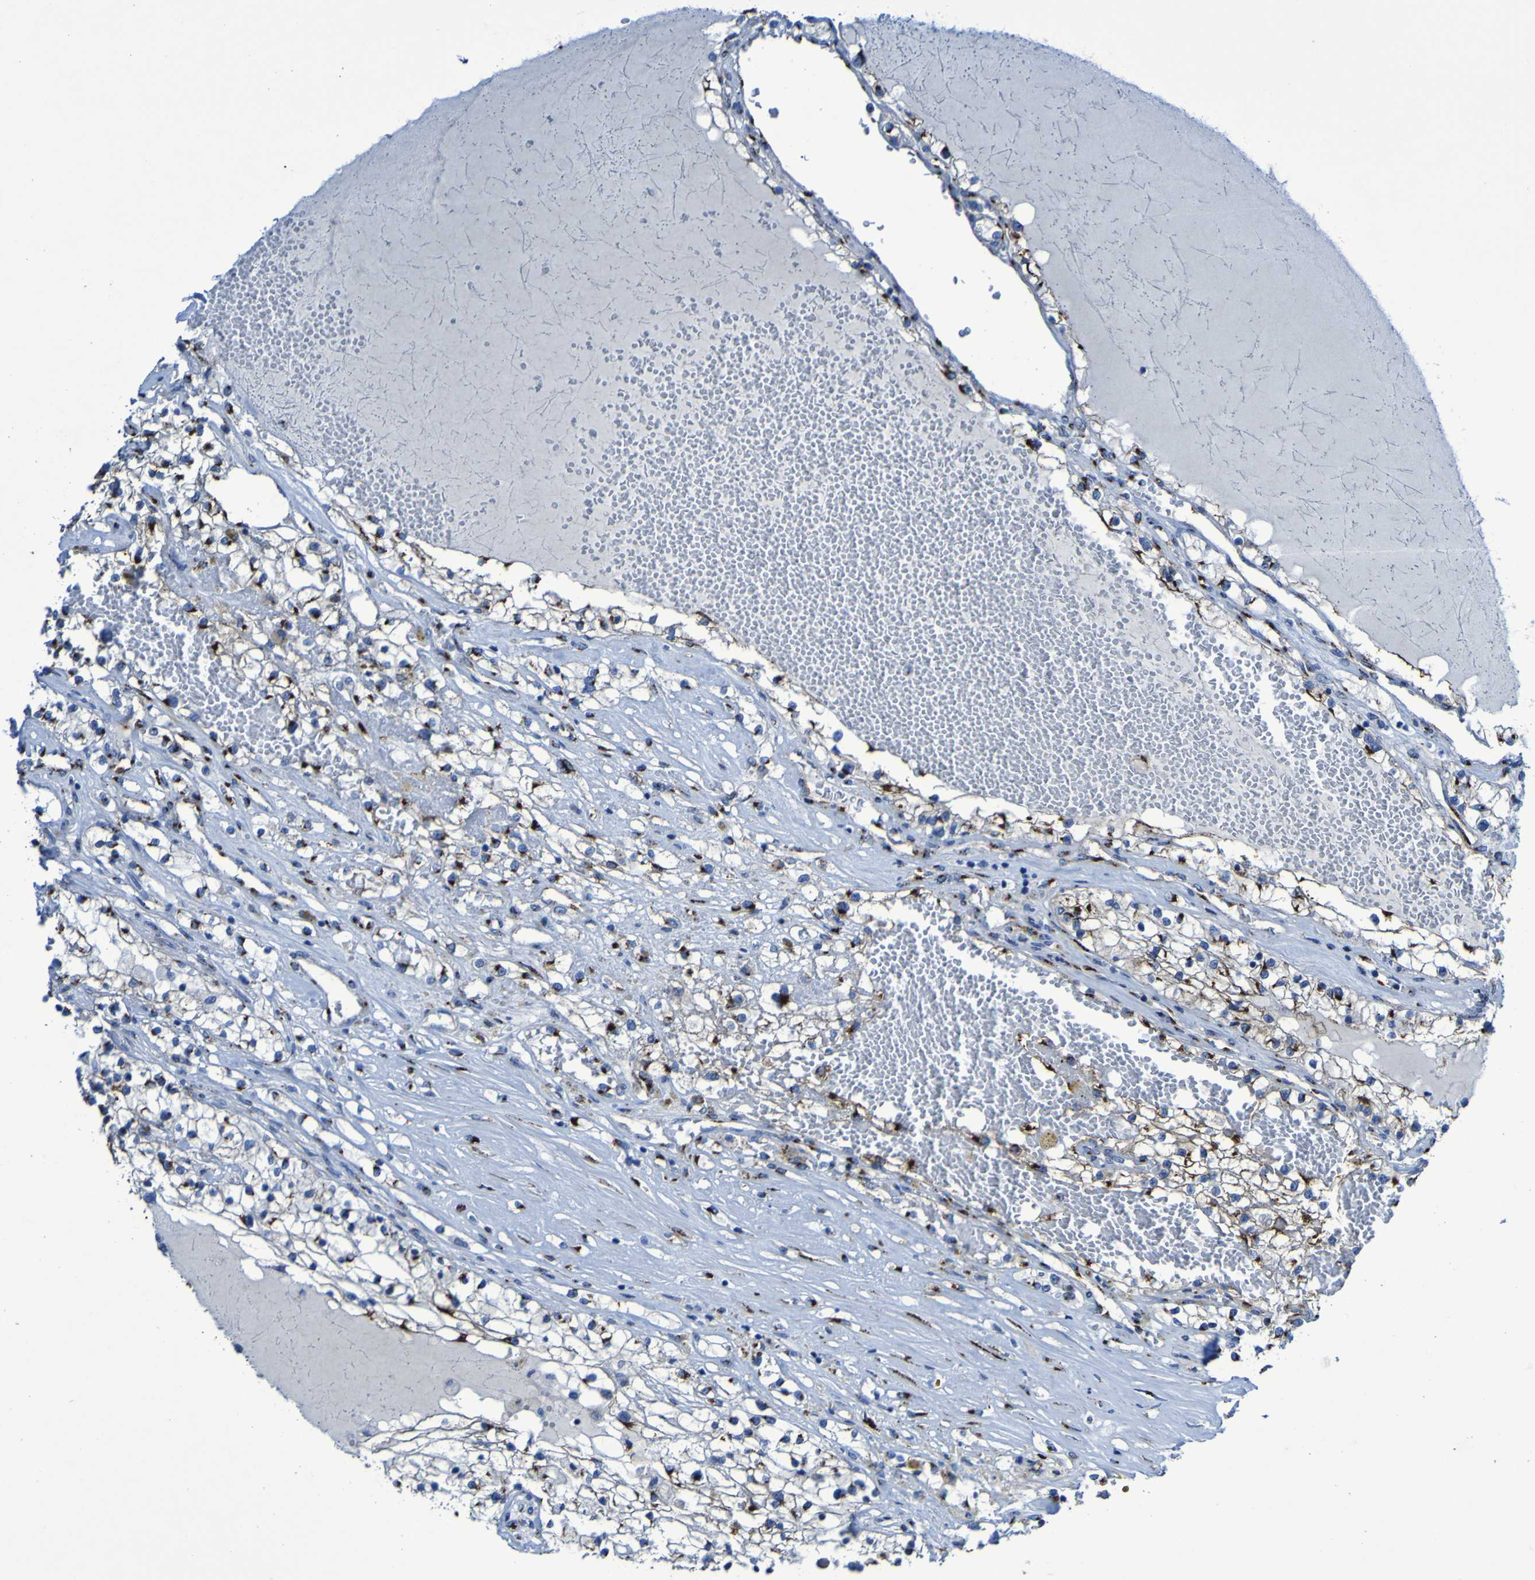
{"staining": {"intensity": "strong", "quantity": "25%-75%", "location": "cytoplasmic/membranous"}, "tissue": "renal cancer", "cell_type": "Tumor cells", "image_type": "cancer", "snomed": [{"axis": "morphology", "description": "Adenocarcinoma, NOS"}, {"axis": "topography", "description": "Kidney"}], "caption": "The histopathology image demonstrates staining of adenocarcinoma (renal), revealing strong cytoplasmic/membranous protein expression (brown color) within tumor cells.", "gene": "GOLM1", "patient": {"sex": "male", "age": 68}}